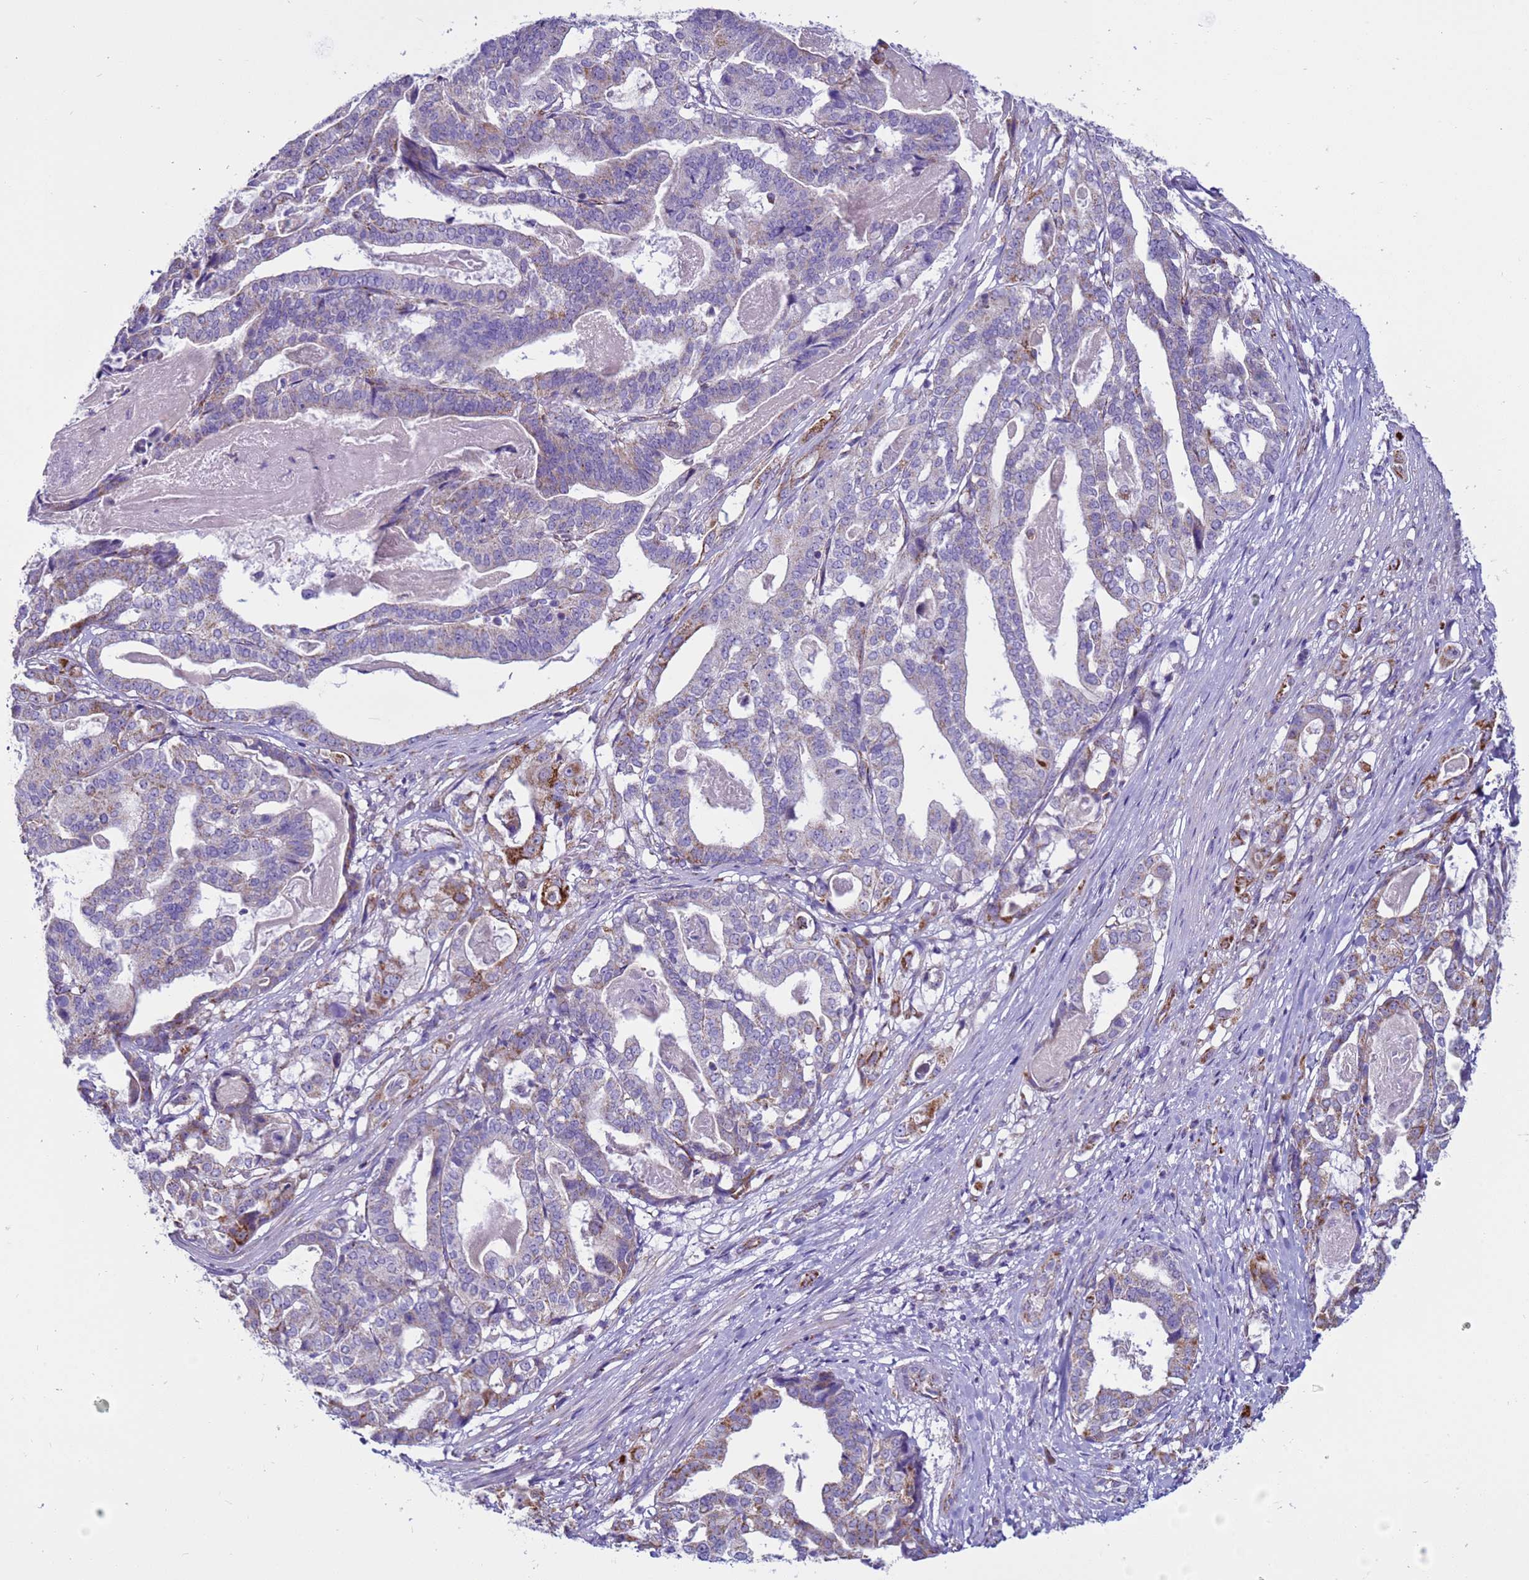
{"staining": {"intensity": "moderate", "quantity": "<25%", "location": "cytoplasmic/membranous"}, "tissue": "stomach cancer", "cell_type": "Tumor cells", "image_type": "cancer", "snomed": [{"axis": "morphology", "description": "Adenocarcinoma, NOS"}, {"axis": "topography", "description": "Stomach"}], "caption": "Stomach cancer tissue displays moderate cytoplasmic/membranous expression in approximately <25% of tumor cells, visualized by immunohistochemistry.", "gene": "NCALD", "patient": {"sex": "male", "age": 48}}